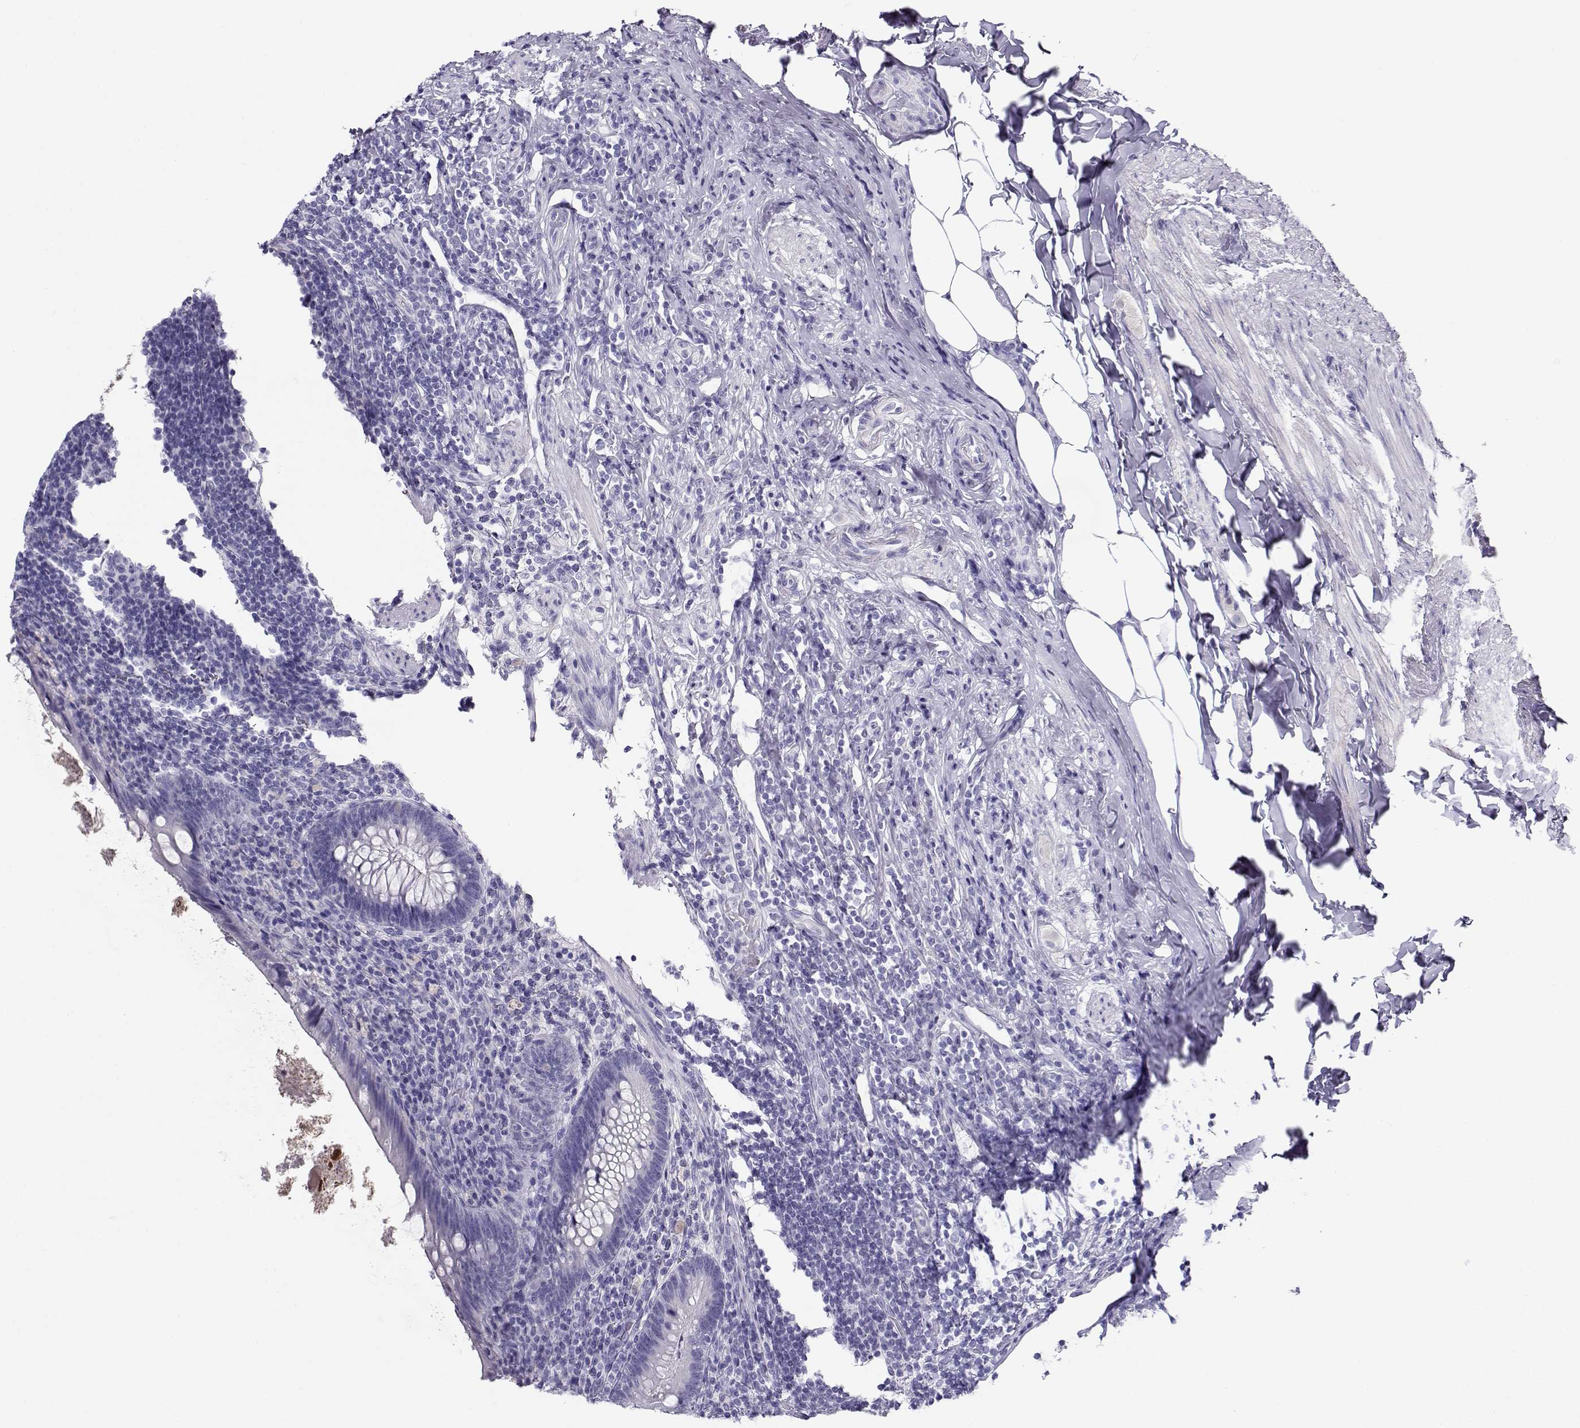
{"staining": {"intensity": "negative", "quantity": "none", "location": "none"}, "tissue": "appendix", "cell_type": "Glandular cells", "image_type": "normal", "snomed": [{"axis": "morphology", "description": "Normal tissue, NOS"}, {"axis": "topography", "description": "Appendix"}], "caption": "A histopathology image of human appendix is negative for staining in glandular cells.", "gene": "CABS1", "patient": {"sex": "male", "age": 47}}